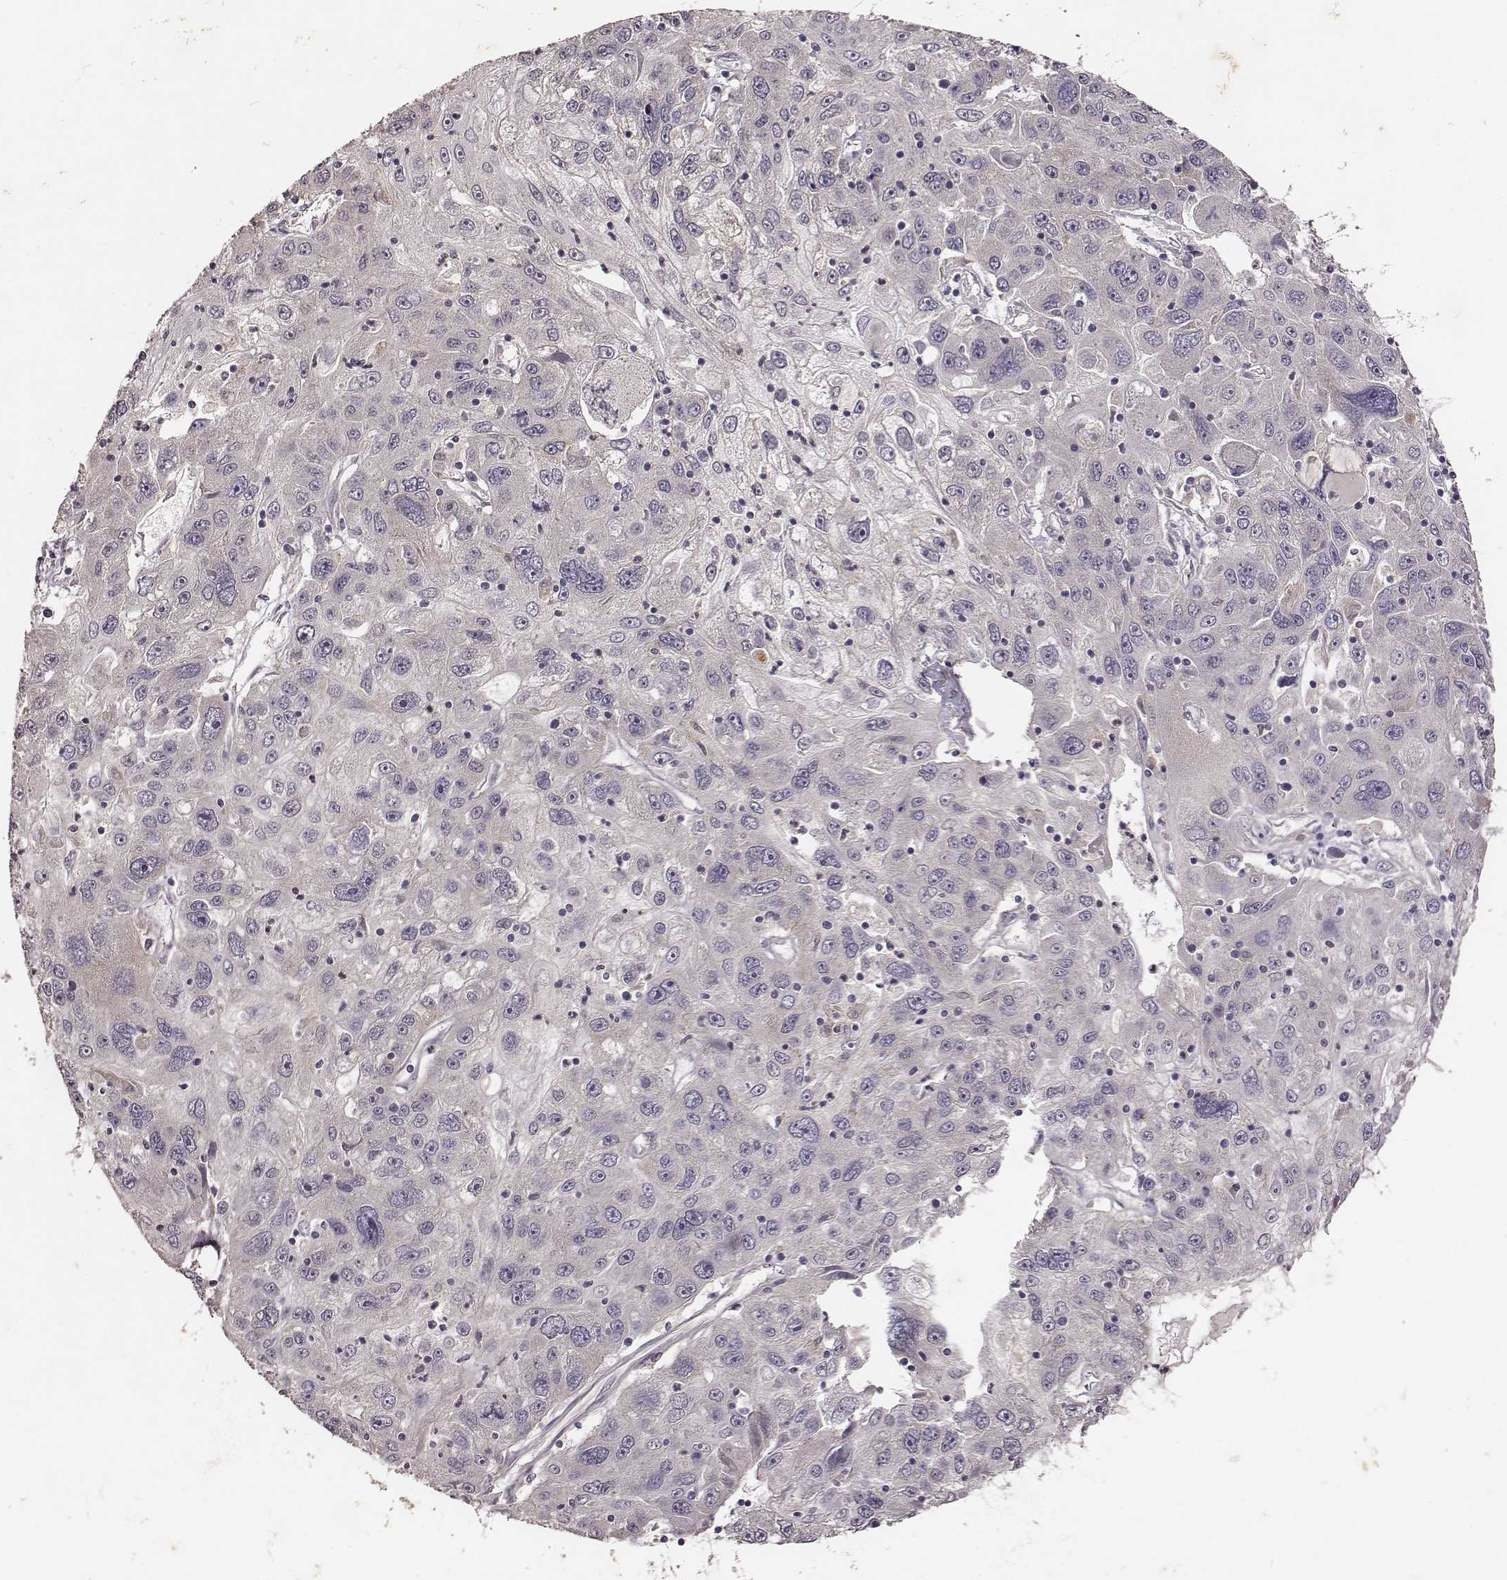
{"staining": {"intensity": "negative", "quantity": "none", "location": "none"}, "tissue": "stomach cancer", "cell_type": "Tumor cells", "image_type": "cancer", "snomed": [{"axis": "morphology", "description": "Adenocarcinoma, NOS"}, {"axis": "topography", "description": "Stomach"}], "caption": "There is no significant staining in tumor cells of stomach cancer (adenocarcinoma).", "gene": "VPS26A", "patient": {"sex": "male", "age": 56}}